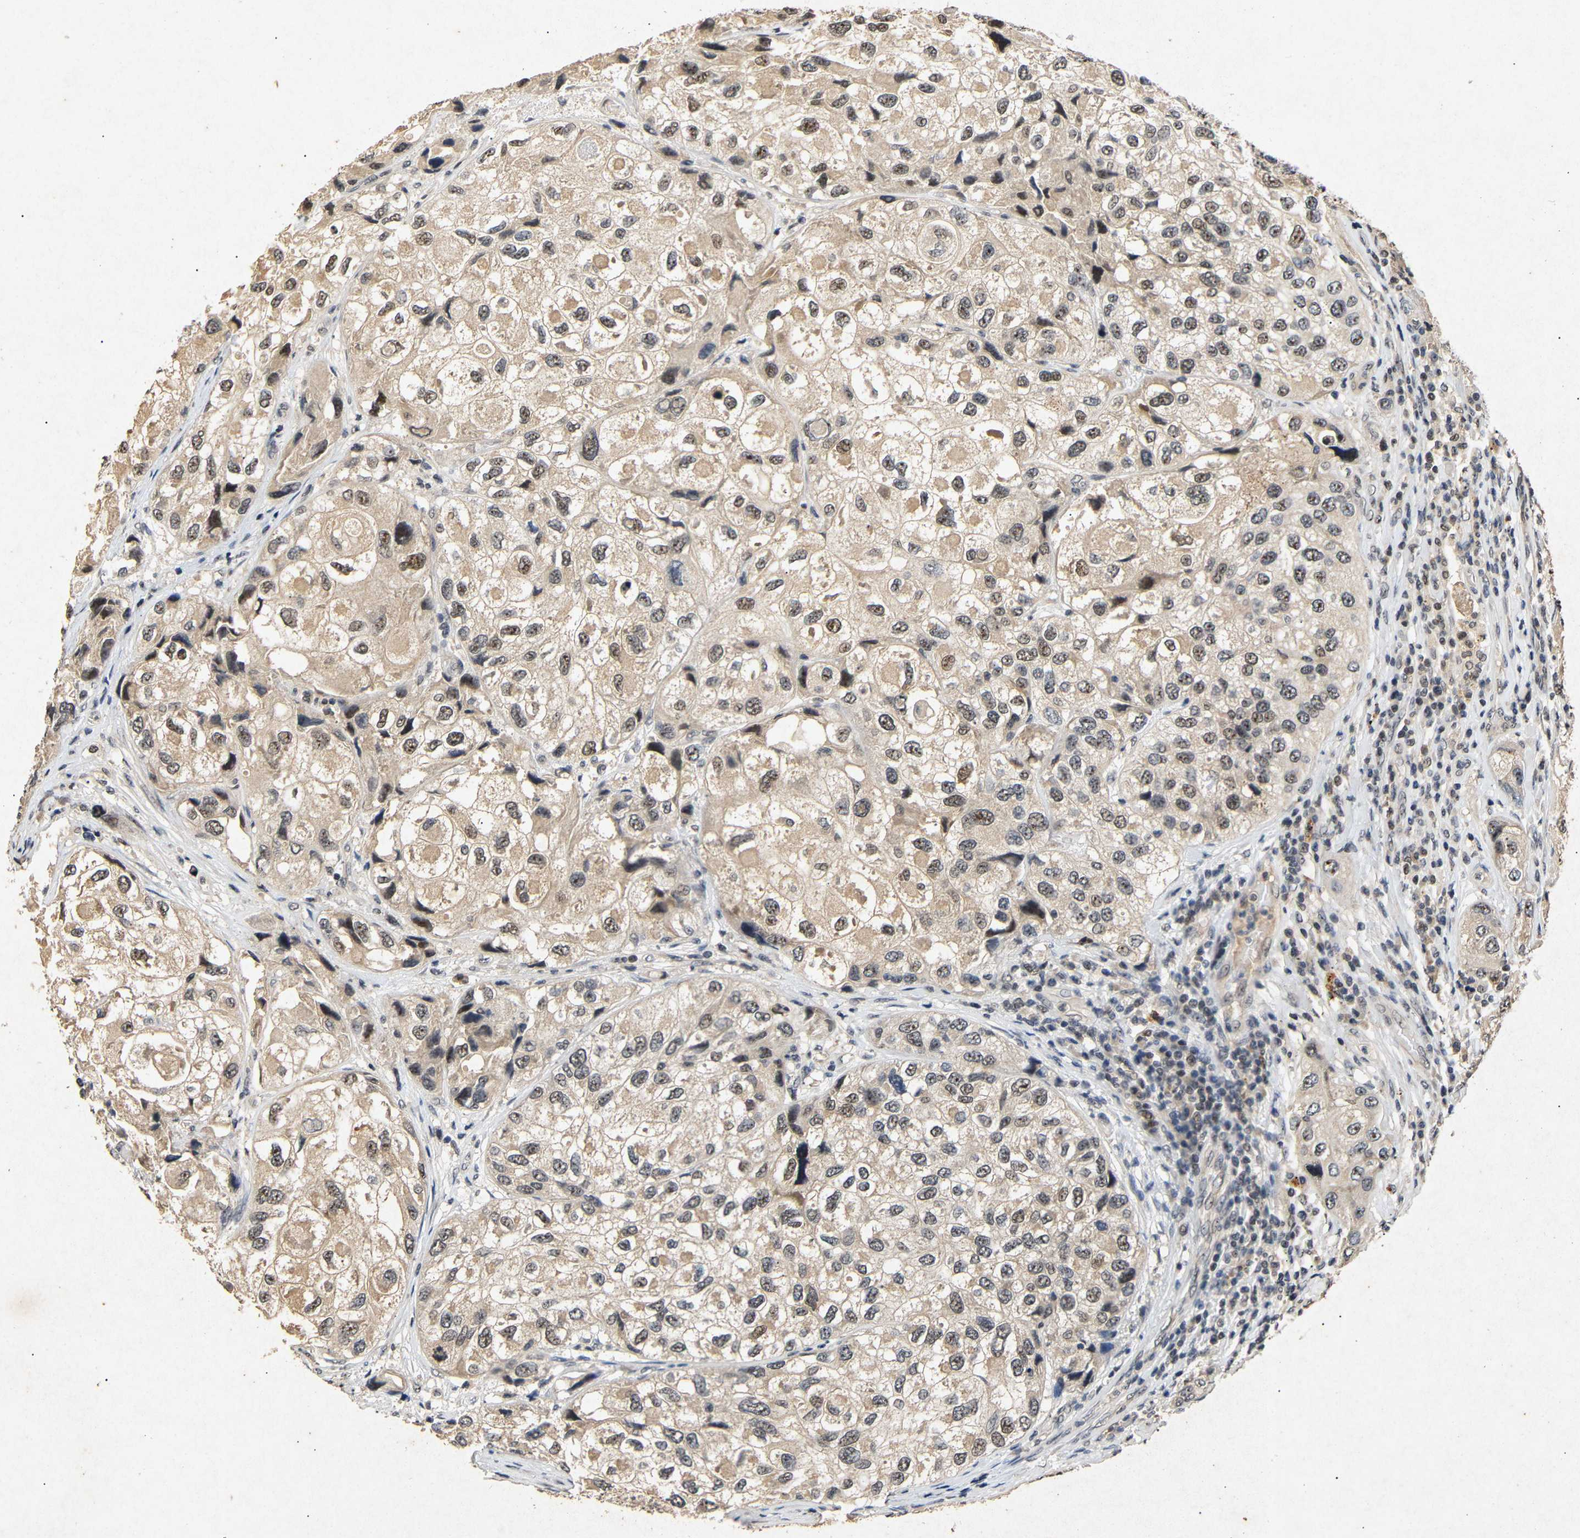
{"staining": {"intensity": "moderate", "quantity": "25%-75%", "location": "nuclear"}, "tissue": "urothelial cancer", "cell_type": "Tumor cells", "image_type": "cancer", "snomed": [{"axis": "morphology", "description": "Urothelial carcinoma, High grade"}, {"axis": "topography", "description": "Urinary bladder"}], "caption": "Immunohistochemical staining of human urothelial carcinoma (high-grade) demonstrates medium levels of moderate nuclear protein positivity in approximately 25%-75% of tumor cells.", "gene": "PARN", "patient": {"sex": "female", "age": 64}}